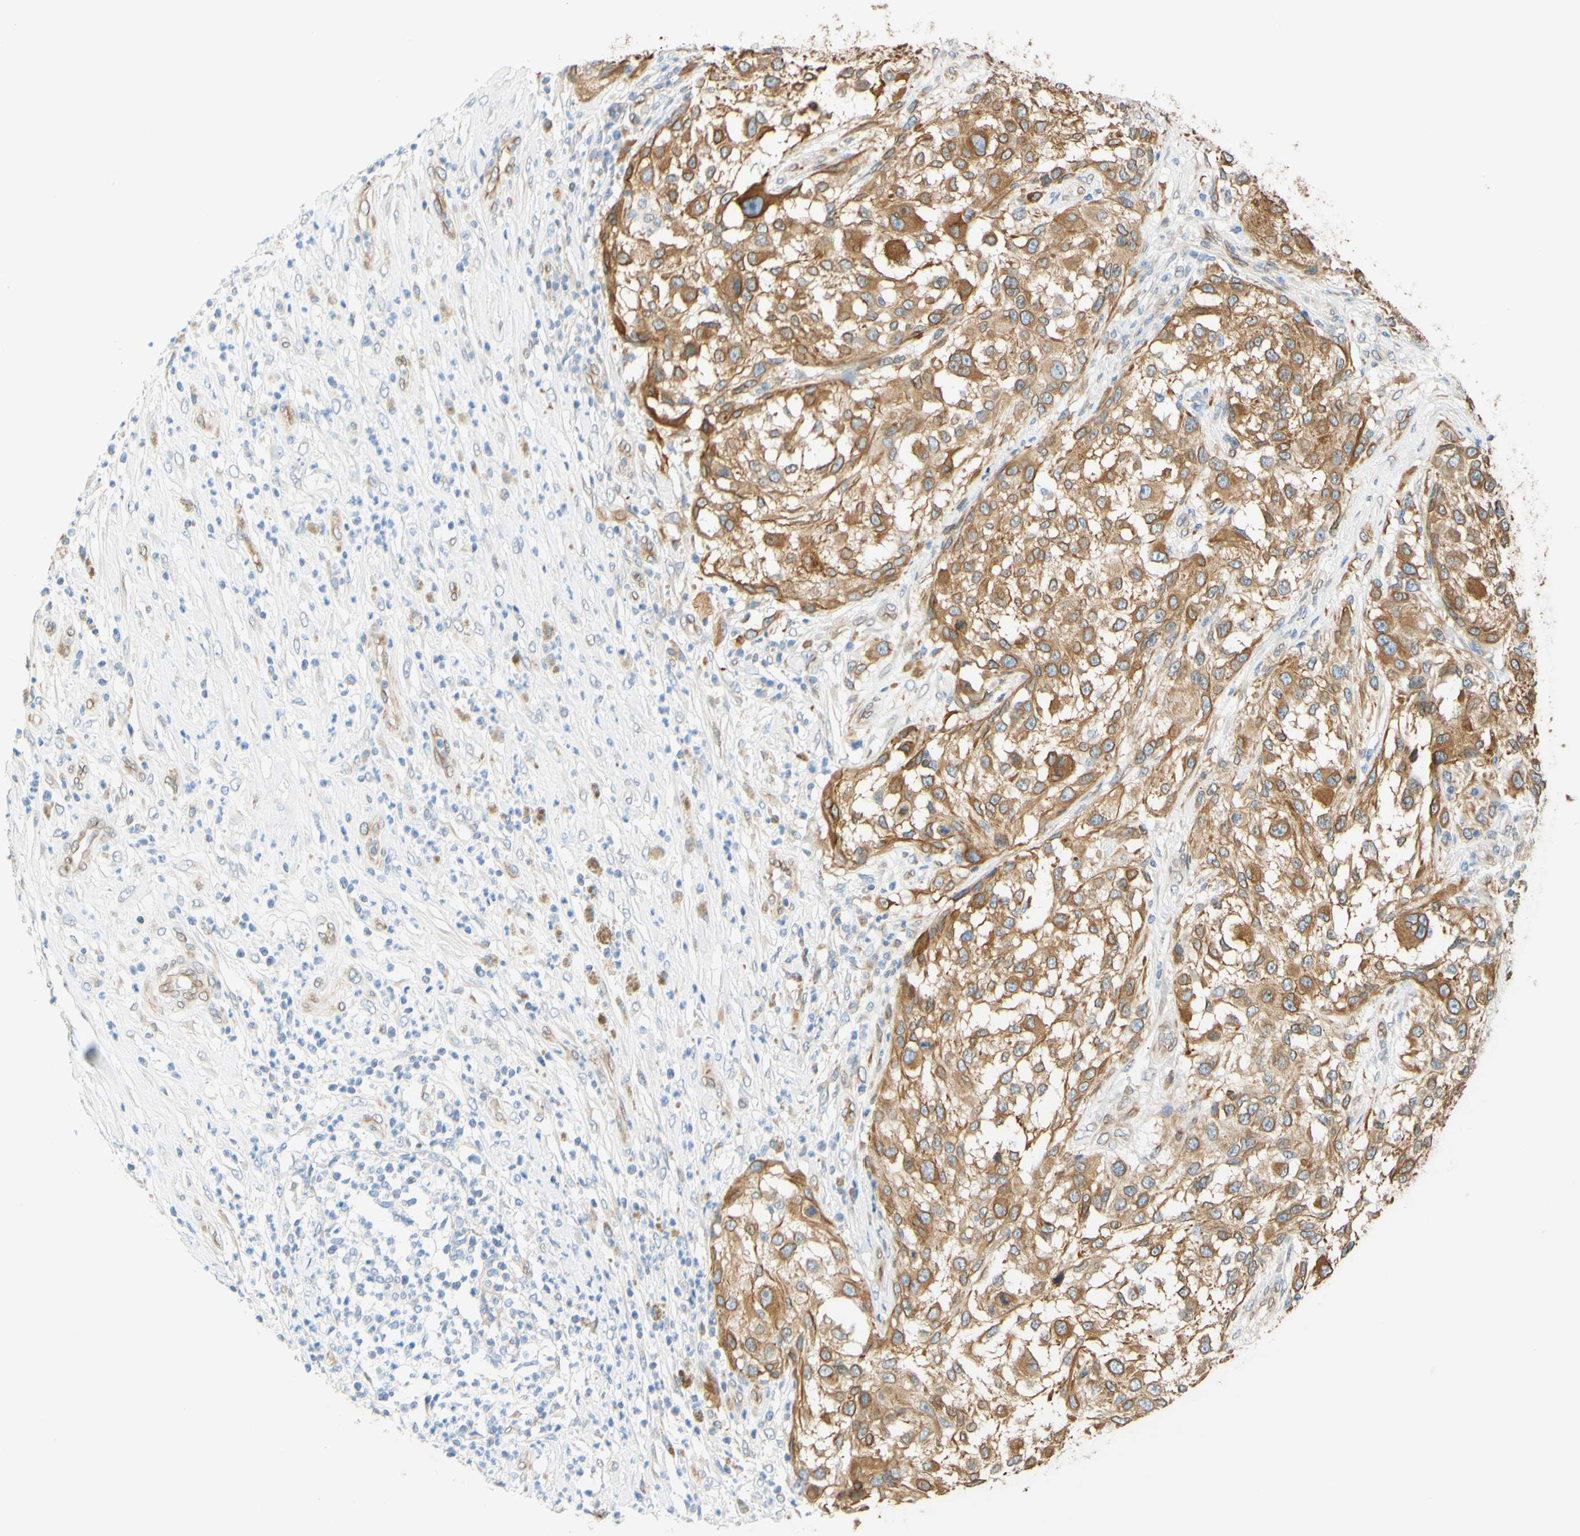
{"staining": {"intensity": "moderate", "quantity": ">75%", "location": "cytoplasmic/membranous,nuclear"}, "tissue": "melanoma", "cell_type": "Tumor cells", "image_type": "cancer", "snomed": [{"axis": "morphology", "description": "Necrosis, NOS"}, {"axis": "morphology", "description": "Malignant melanoma, NOS"}, {"axis": "topography", "description": "Skin"}], "caption": "About >75% of tumor cells in human malignant melanoma reveal moderate cytoplasmic/membranous and nuclear protein expression as visualized by brown immunohistochemical staining.", "gene": "ENDOD1", "patient": {"sex": "female", "age": 87}}